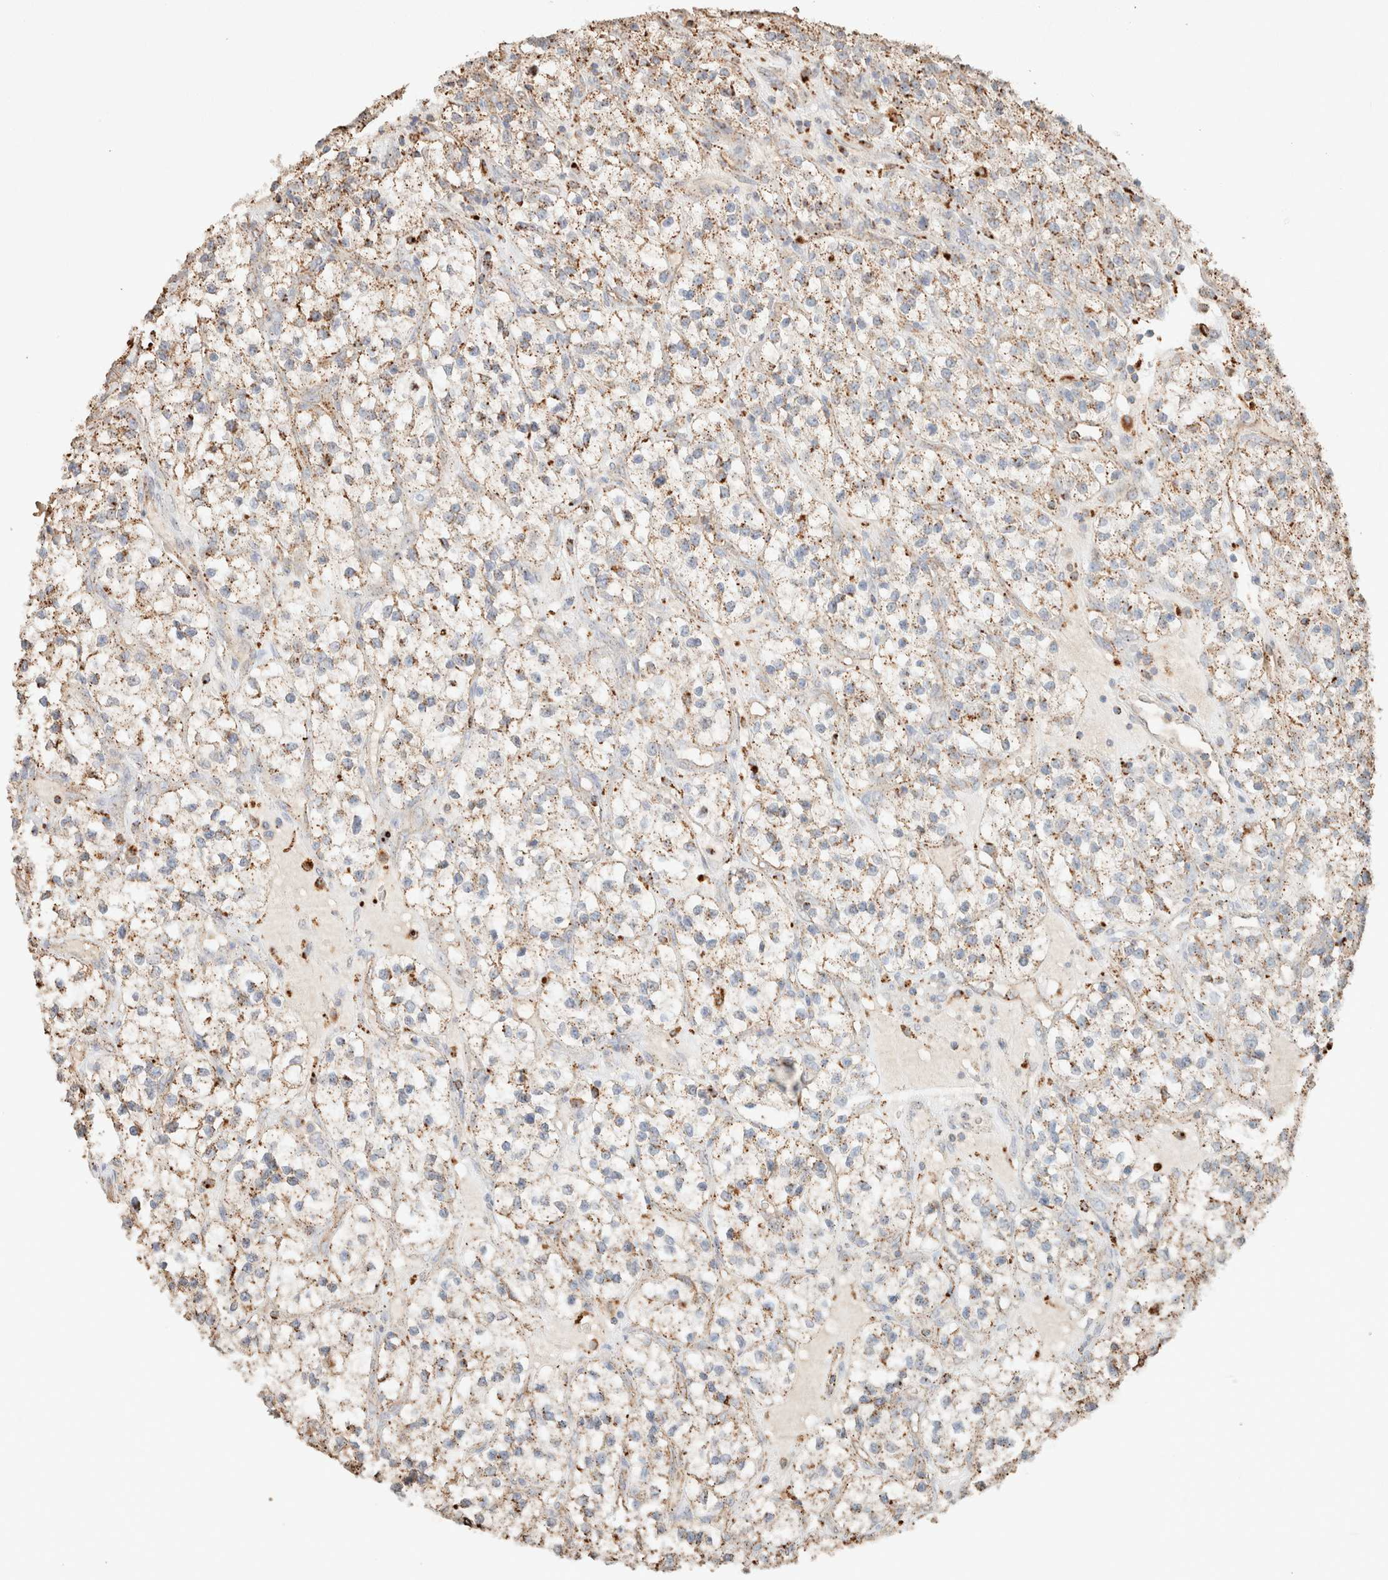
{"staining": {"intensity": "weak", "quantity": ">75%", "location": "cytoplasmic/membranous"}, "tissue": "renal cancer", "cell_type": "Tumor cells", "image_type": "cancer", "snomed": [{"axis": "morphology", "description": "Adenocarcinoma, NOS"}, {"axis": "topography", "description": "Kidney"}], "caption": "An image of adenocarcinoma (renal) stained for a protein reveals weak cytoplasmic/membranous brown staining in tumor cells.", "gene": "CTSC", "patient": {"sex": "female", "age": 57}}